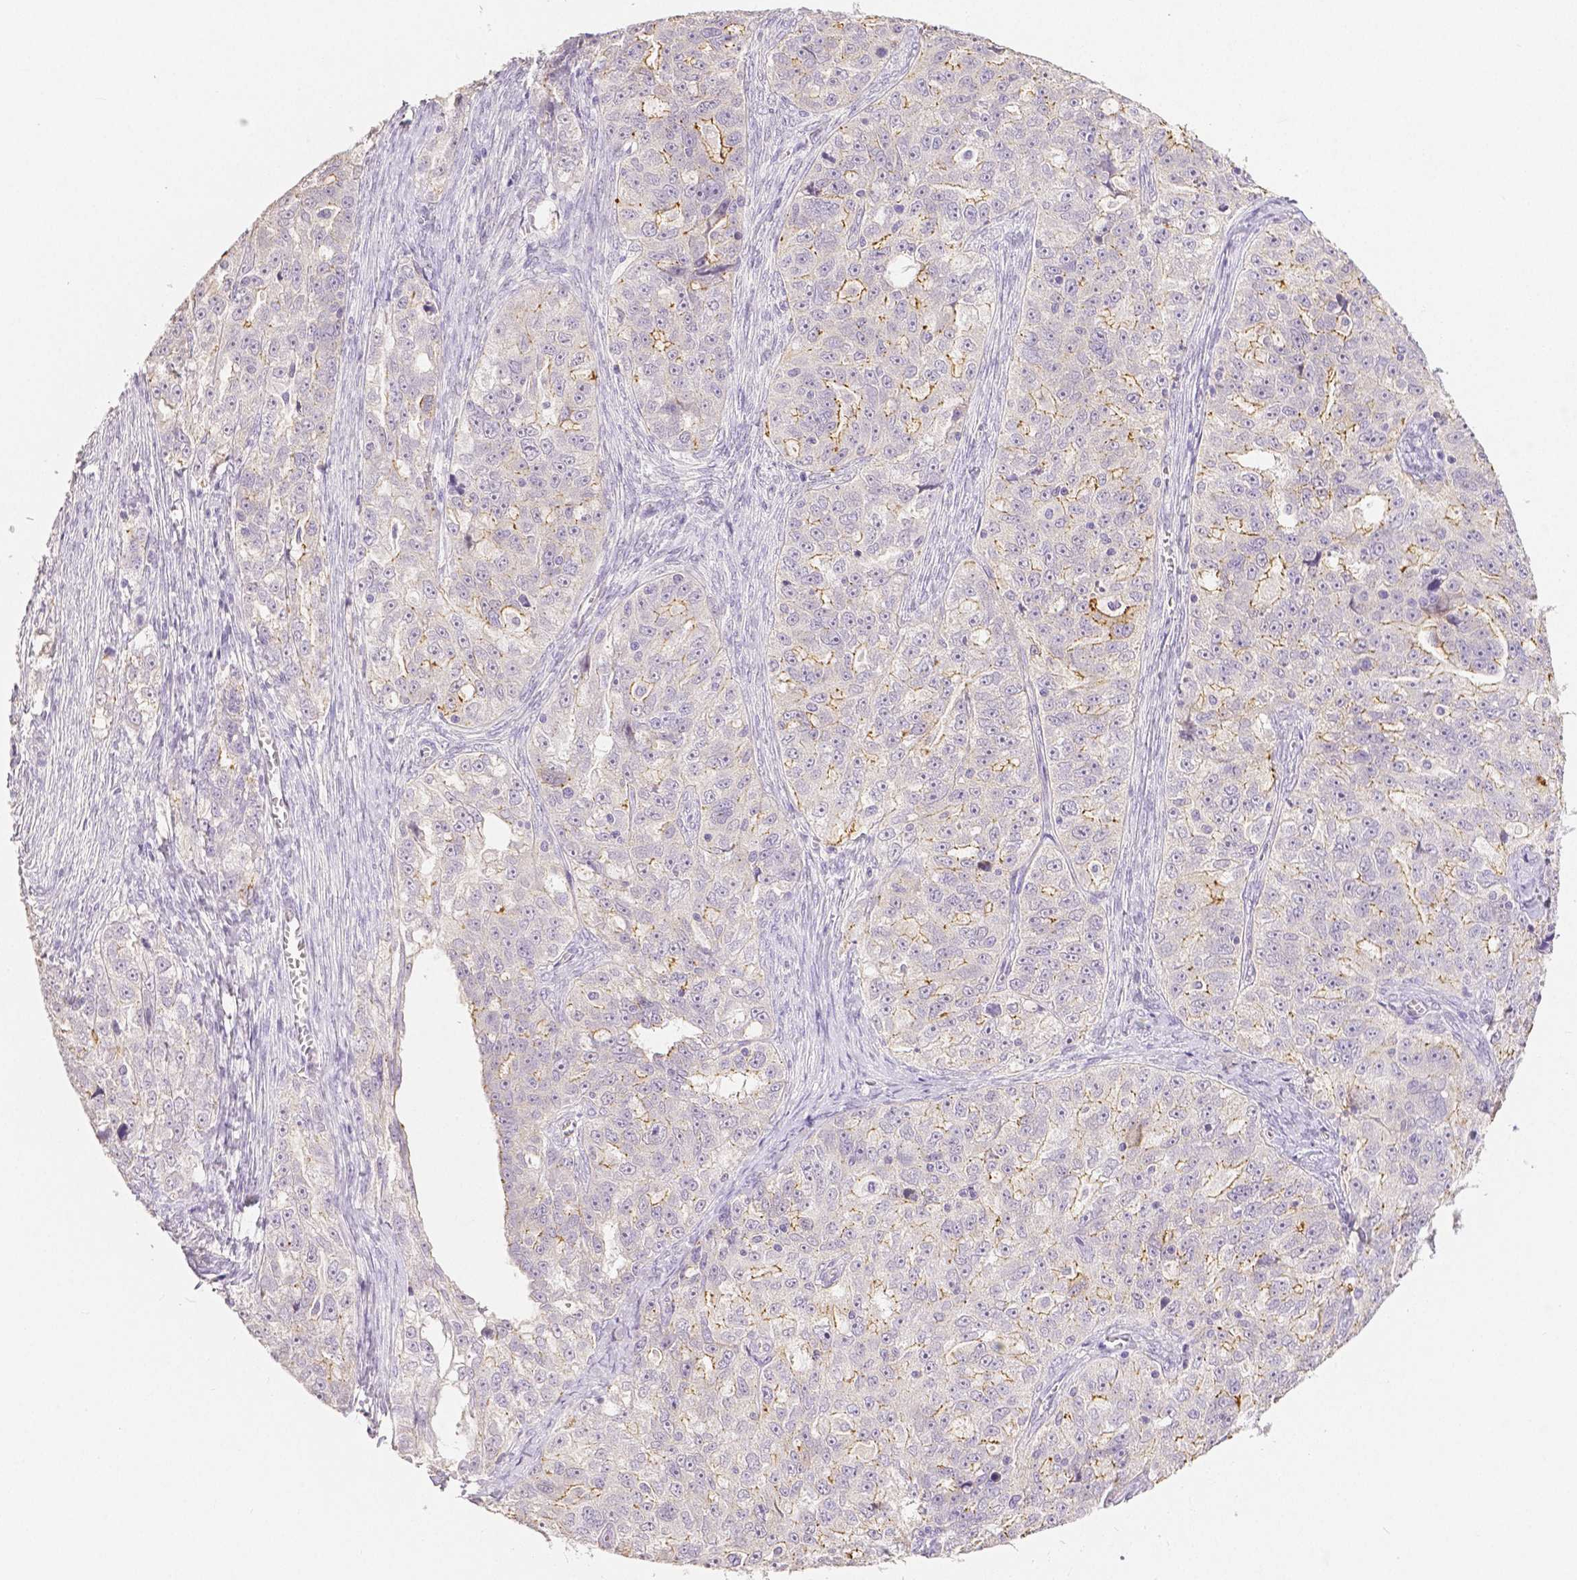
{"staining": {"intensity": "weak", "quantity": "<25%", "location": "cytoplasmic/membranous"}, "tissue": "ovarian cancer", "cell_type": "Tumor cells", "image_type": "cancer", "snomed": [{"axis": "morphology", "description": "Cystadenocarcinoma, serous, NOS"}, {"axis": "topography", "description": "Ovary"}], "caption": "DAB (3,3'-diaminobenzidine) immunohistochemical staining of ovarian serous cystadenocarcinoma shows no significant positivity in tumor cells.", "gene": "OCLN", "patient": {"sex": "female", "age": 51}}